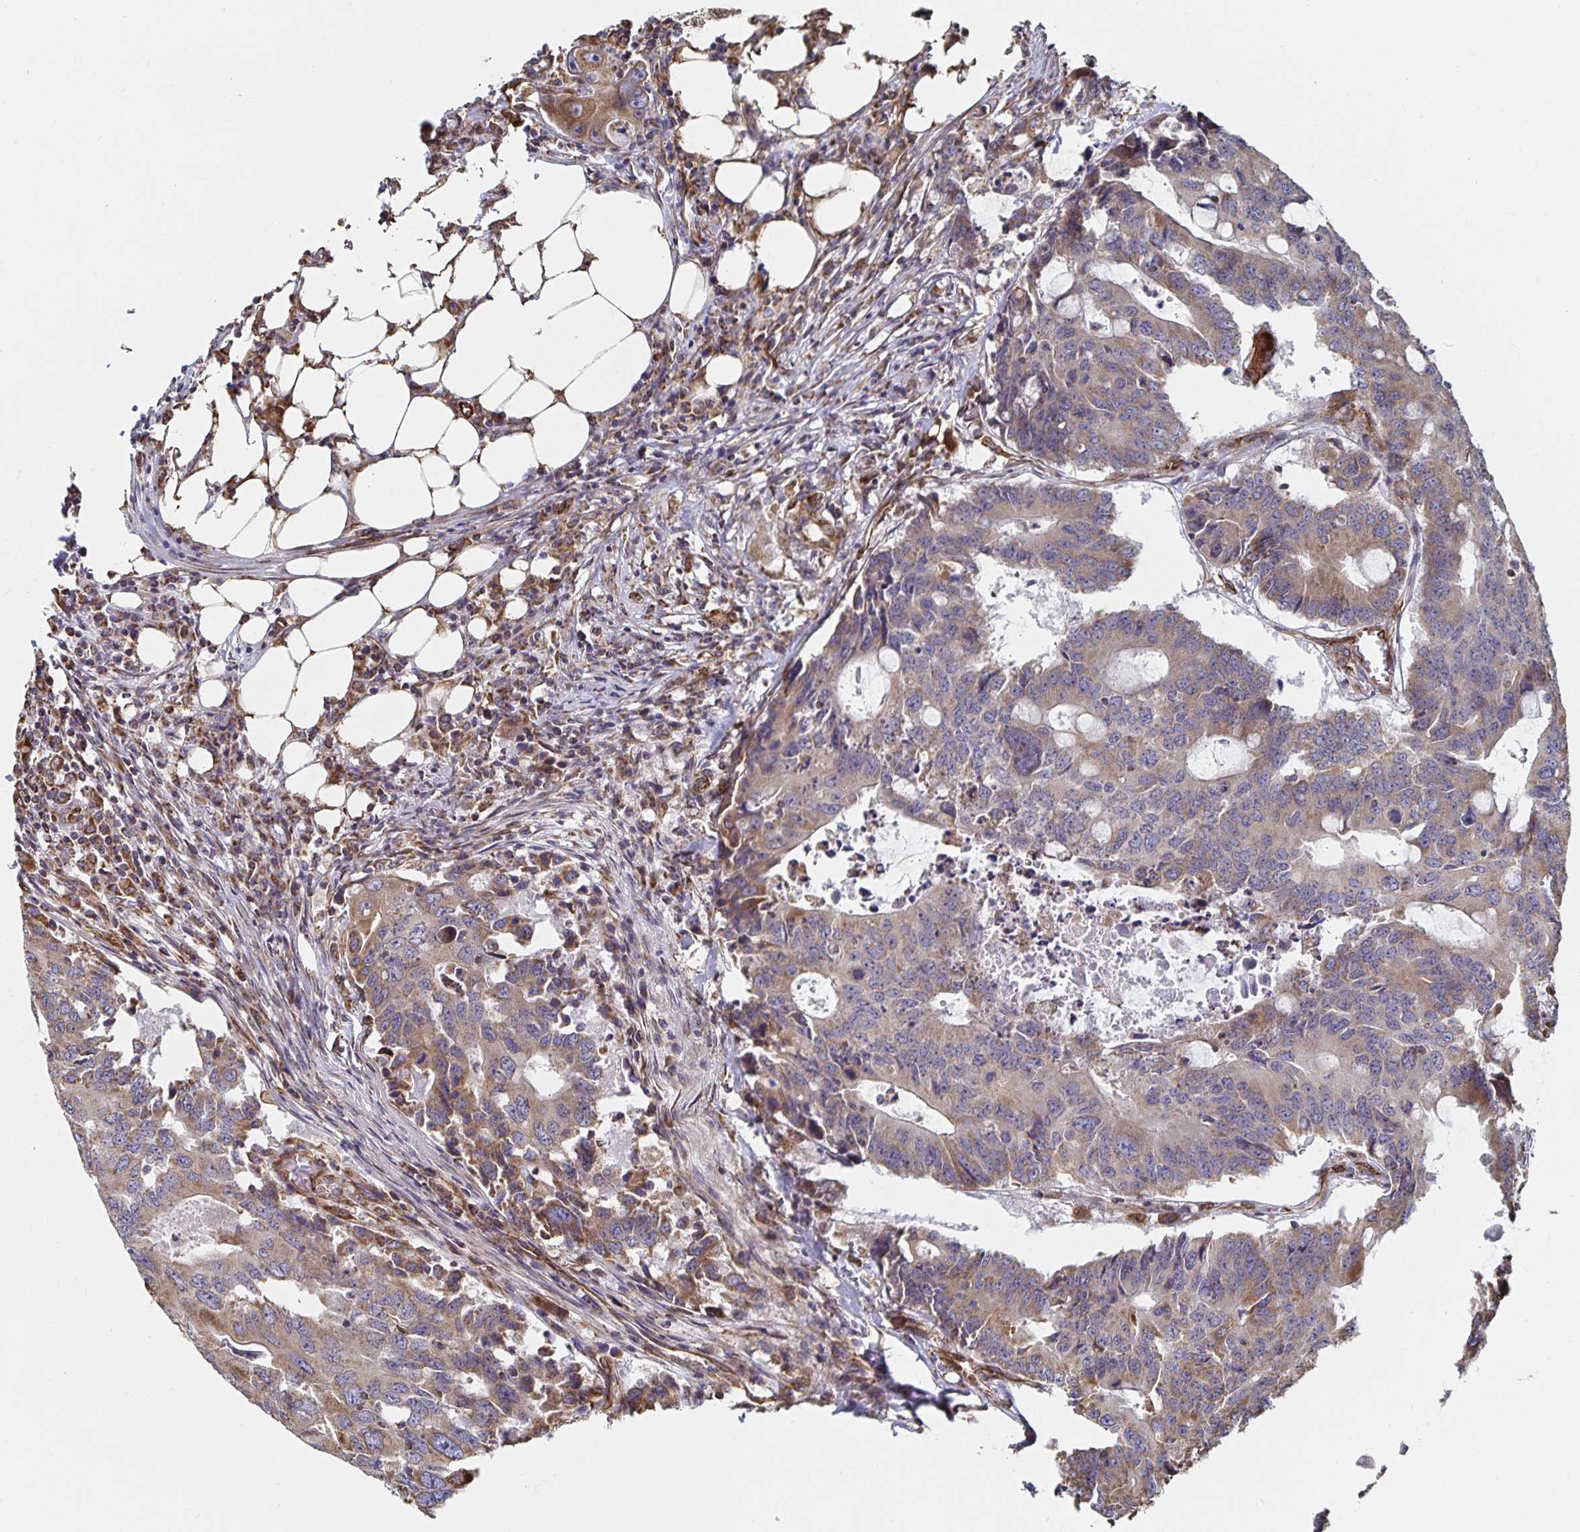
{"staining": {"intensity": "weak", "quantity": ">75%", "location": "cytoplasmic/membranous"}, "tissue": "colorectal cancer", "cell_type": "Tumor cells", "image_type": "cancer", "snomed": [{"axis": "morphology", "description": "Adenocarcinoma, NOS"}, {"axis": "topography", "description": "Colon"}], "caption": "Approximately >75% of tumor cells in human adenocarcinoma (colorectal) demonstrate weak cytoplasmic/membranous protein expression as visualized by brown immunohistochemical staining.", "gene": "BCAP29", "patient": {"sex": "male", "age": 71}}